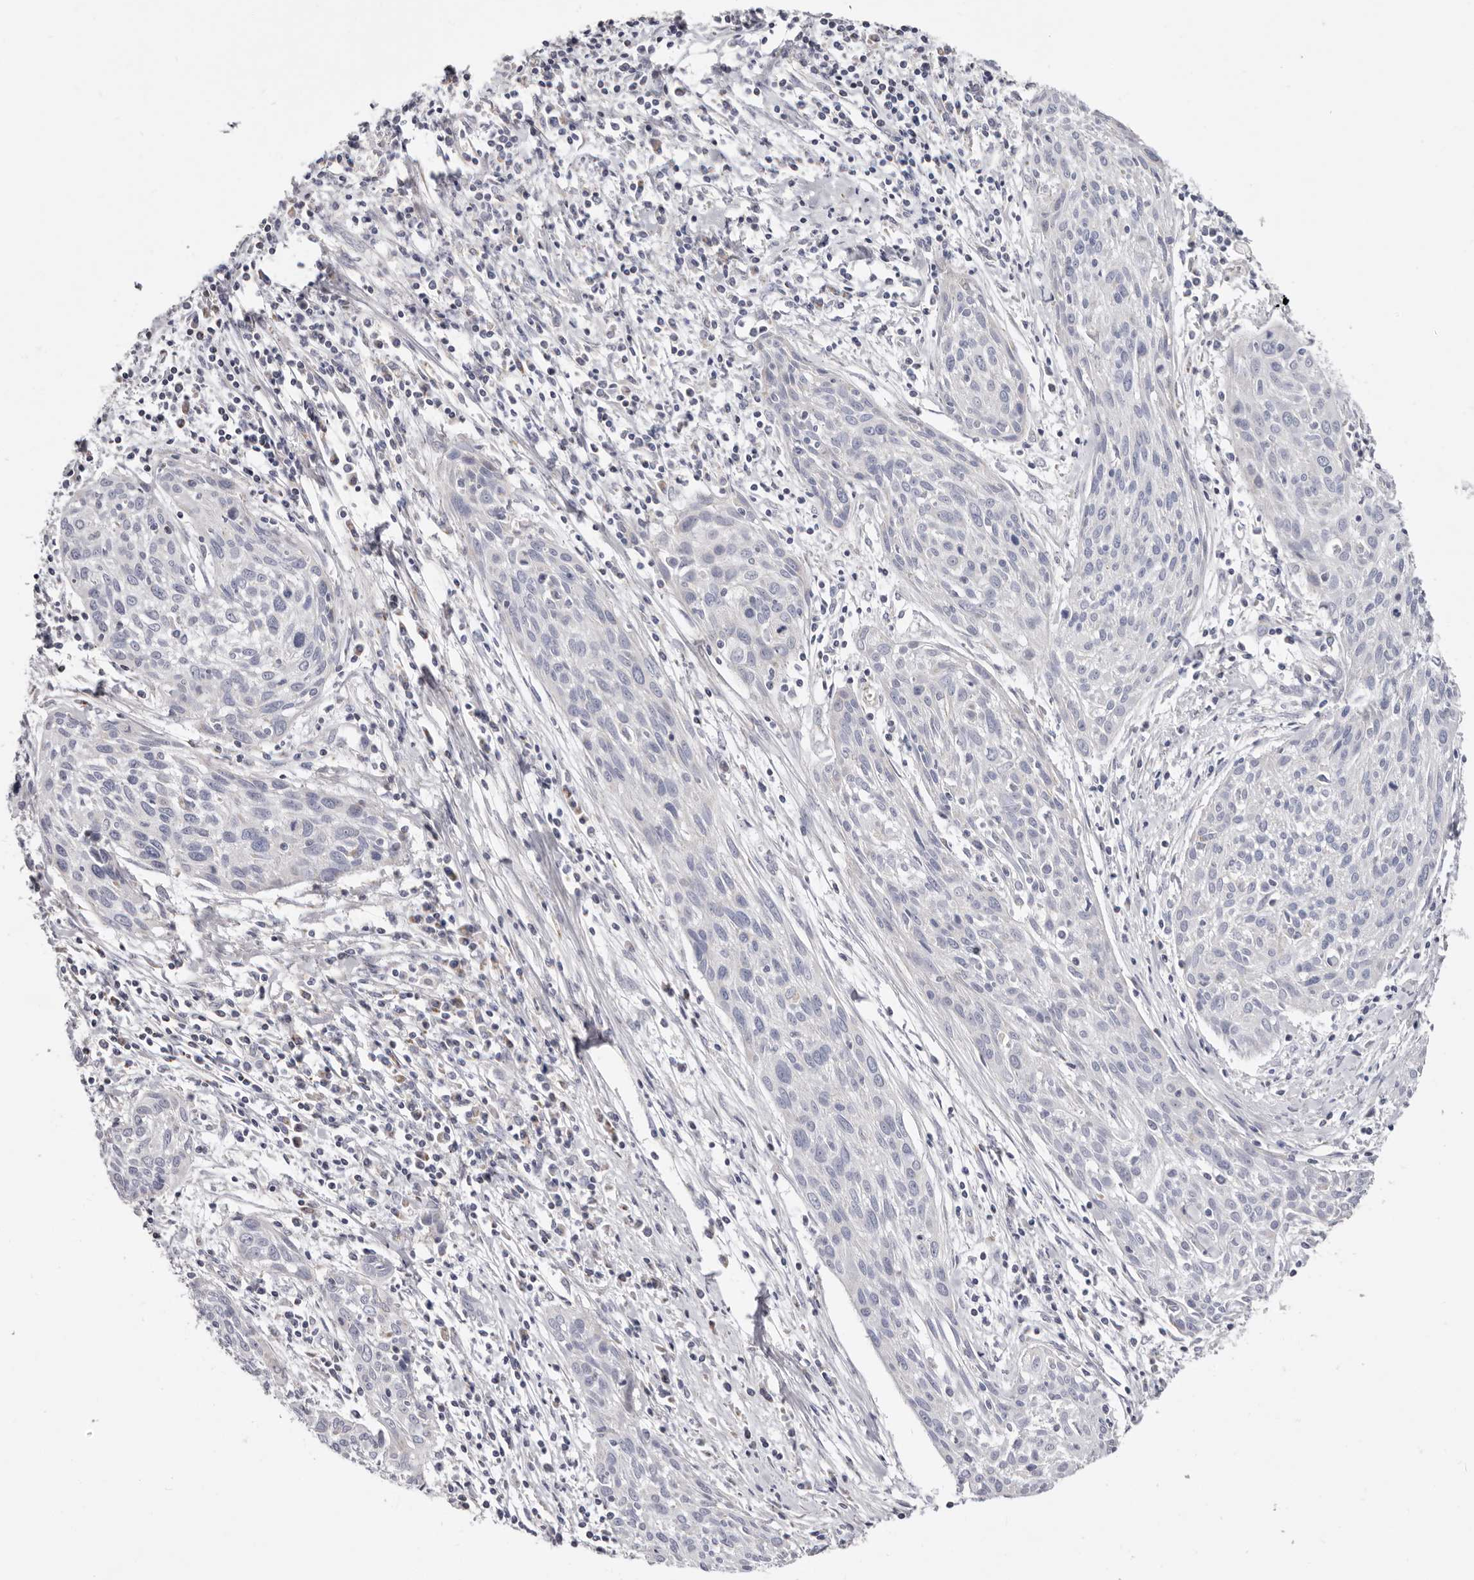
{"staining": {"intensity": "weak", "quantity": "<25%", "location": "cytoplasmic/membranous"}, "tissue": "cervical cancer", "cell_type": "Tumor cells", "image_type": "cancer", "snomed": [{"axis": "morphology", "description": "Squamous cell carcinoma, NOS"}, {"axis": "topography", "description": "Cervix"}], "caption": "Human cervical squamous cell carcinoma stained for a protein using IHC exhibits no expression in tumor cells.", "gene": "RSPO2", "patient": {"sex": "female", "age": 51}}